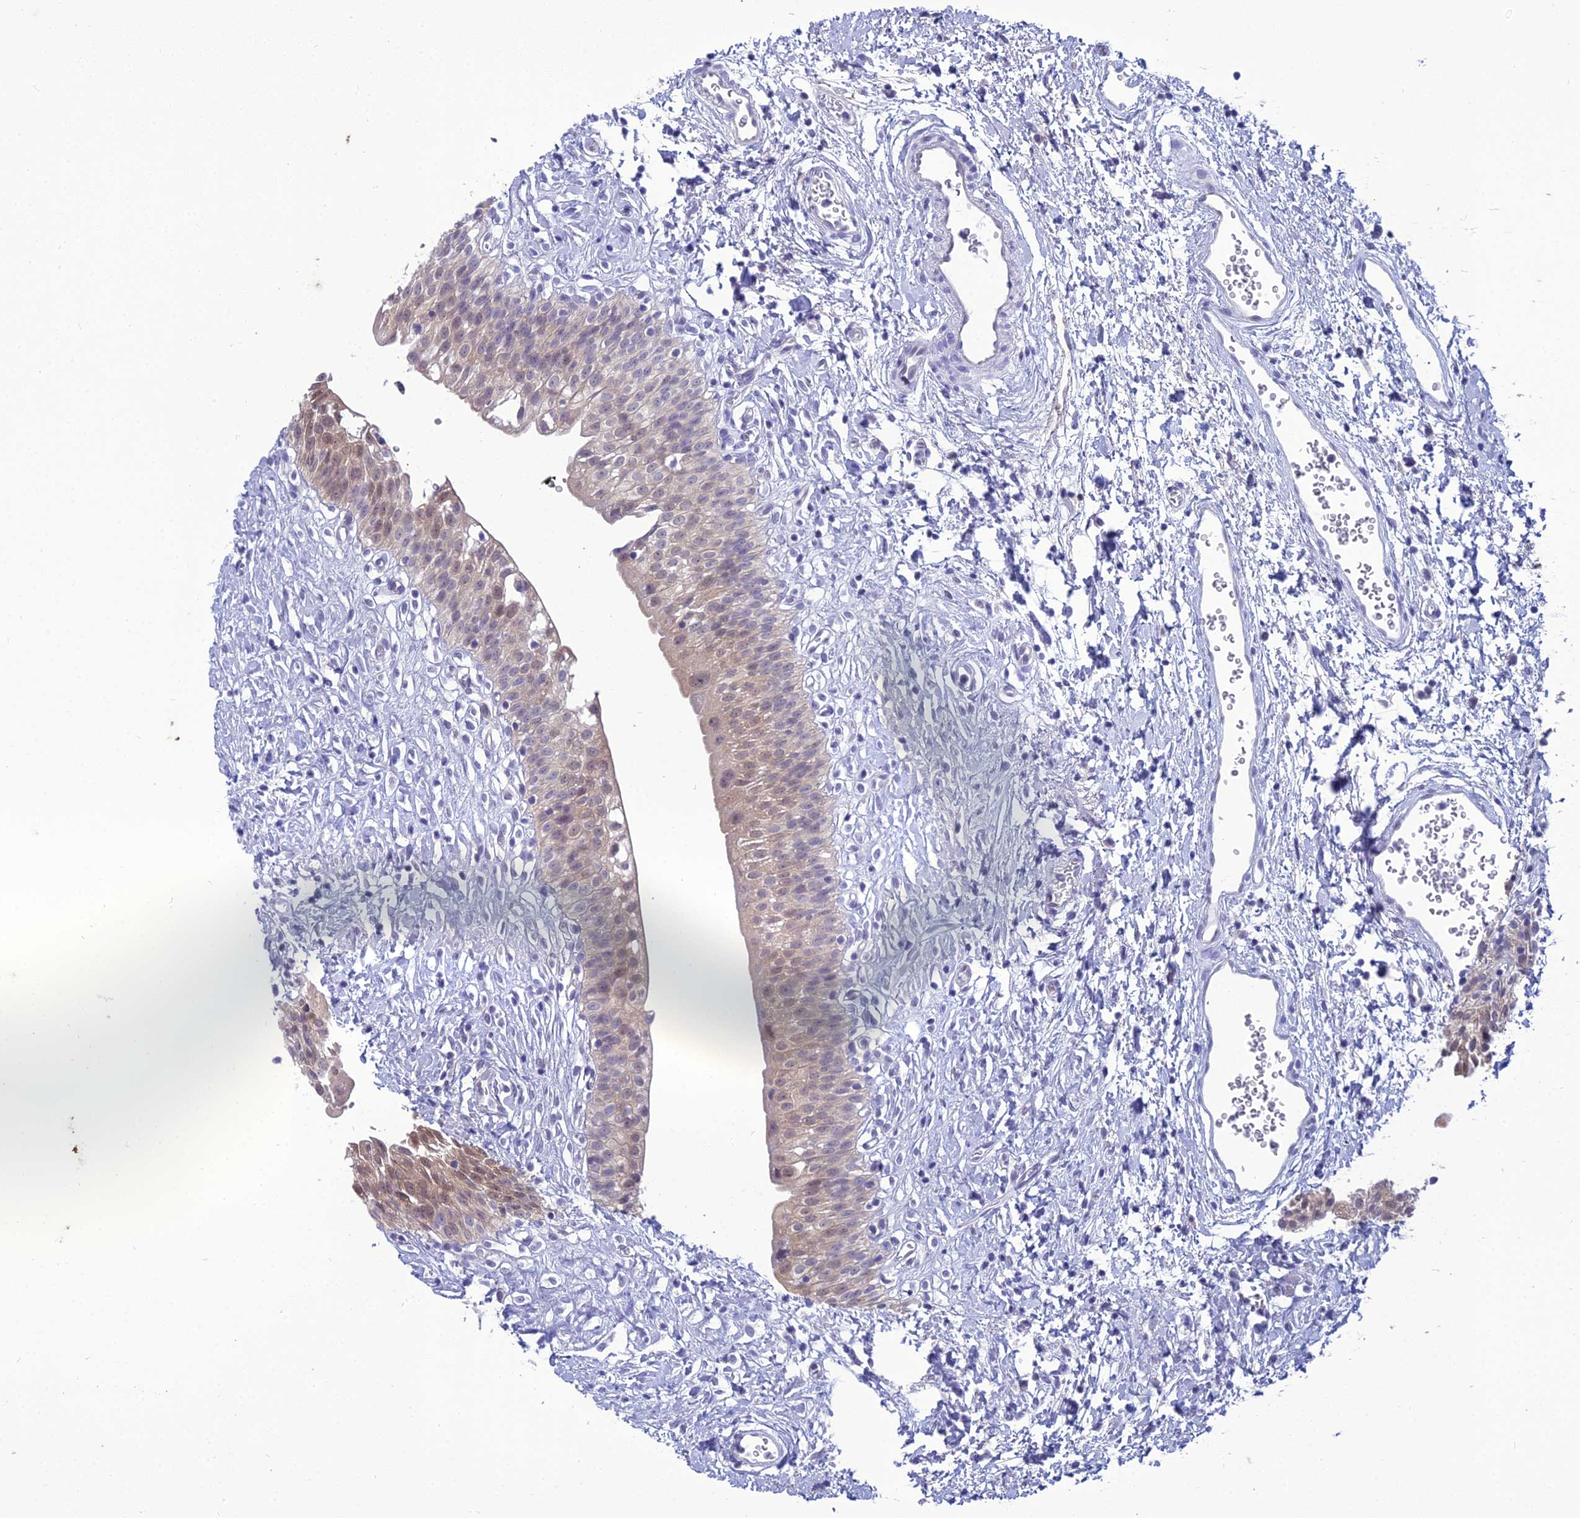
{"staining": {"intensity": "moderate", "quantity": "25%-75%", "location": "cytoplasmic/membranous,nuclear"}, "tissue": "urinary bladder", "cell_type": "Urothelial cells", "image_type": "normal", "snomed": [{"axis": "morphology", "description": "Normal tissue, NOS"}, {"axis": "topography", "description": "Urinary bladder"}], "caption": "Protein staining of normal urinary bladder shows moderate cytoplasmic/membranous,nuclear staining in about 25%-75% of urothelial cells. Nuclei are stained in blue.", "gene": "GNPNAT1", "patient": {"sex": "male", "age": 51}}